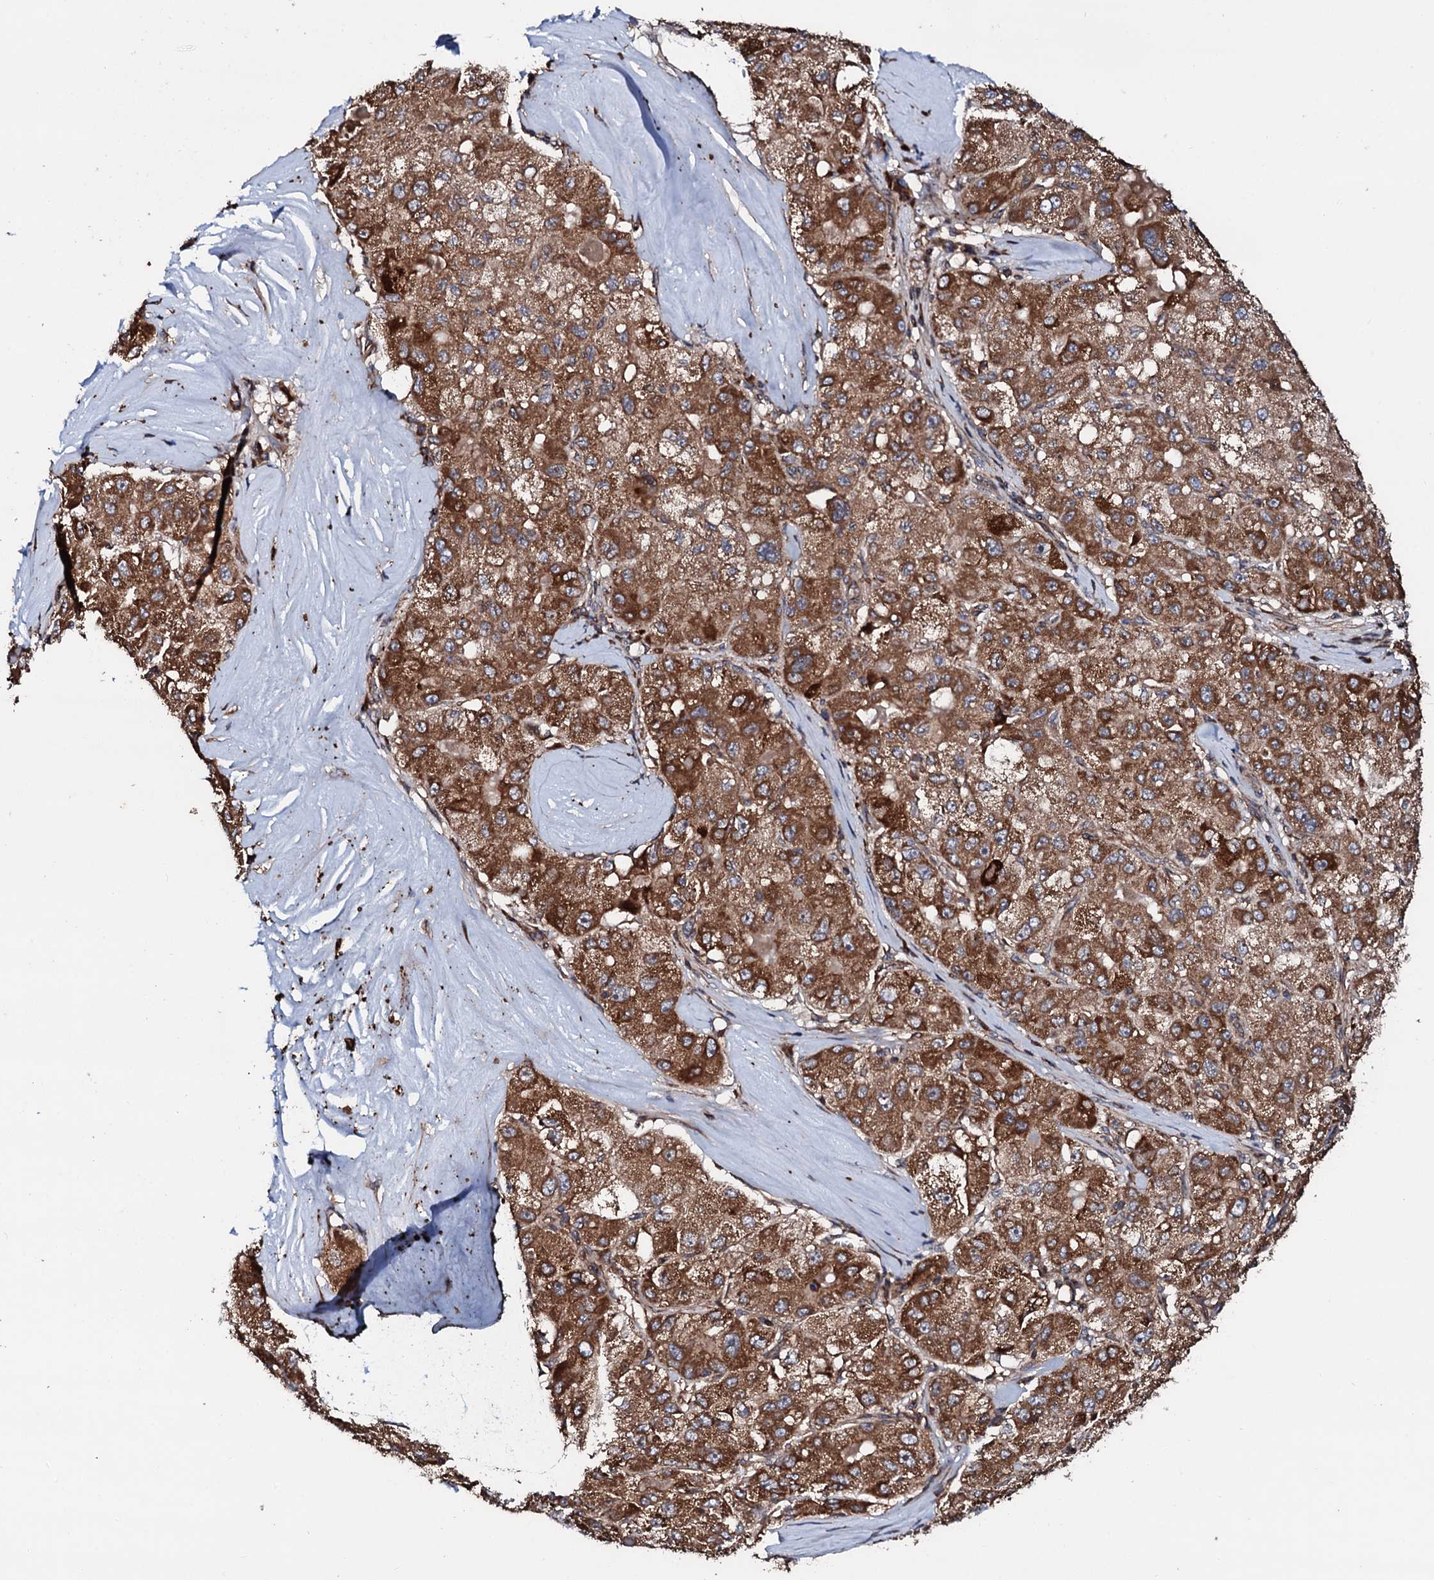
{"staining": {"intensity": "strong", "quantity": ">75%", "location": "cytoplasmic/membranous"}, "tissue": "liver cancer", "cell_type": "Tumor cells", "image_type": "cancer", "snomed": [{"axis": "morphology", "description": "Carcinoma, Hepatocellular, NOS"}, {"axis": "topography", "description": "Liver"}], "caption": "Immunohistochemical staining of human liver cancer (hepatocellular carcinoma) exhibits high levels of strong cytoplasmic/membranous positivity in approximately >75% of tumor cells. (Stains: DAB (3,3'-diaminobenzidine) in brown, nuclei in blue, Microscopy: brightfield microscopy at high magnification).", "gene": "SDHAF2", "patient": {"sex": "male", "age": 80}}